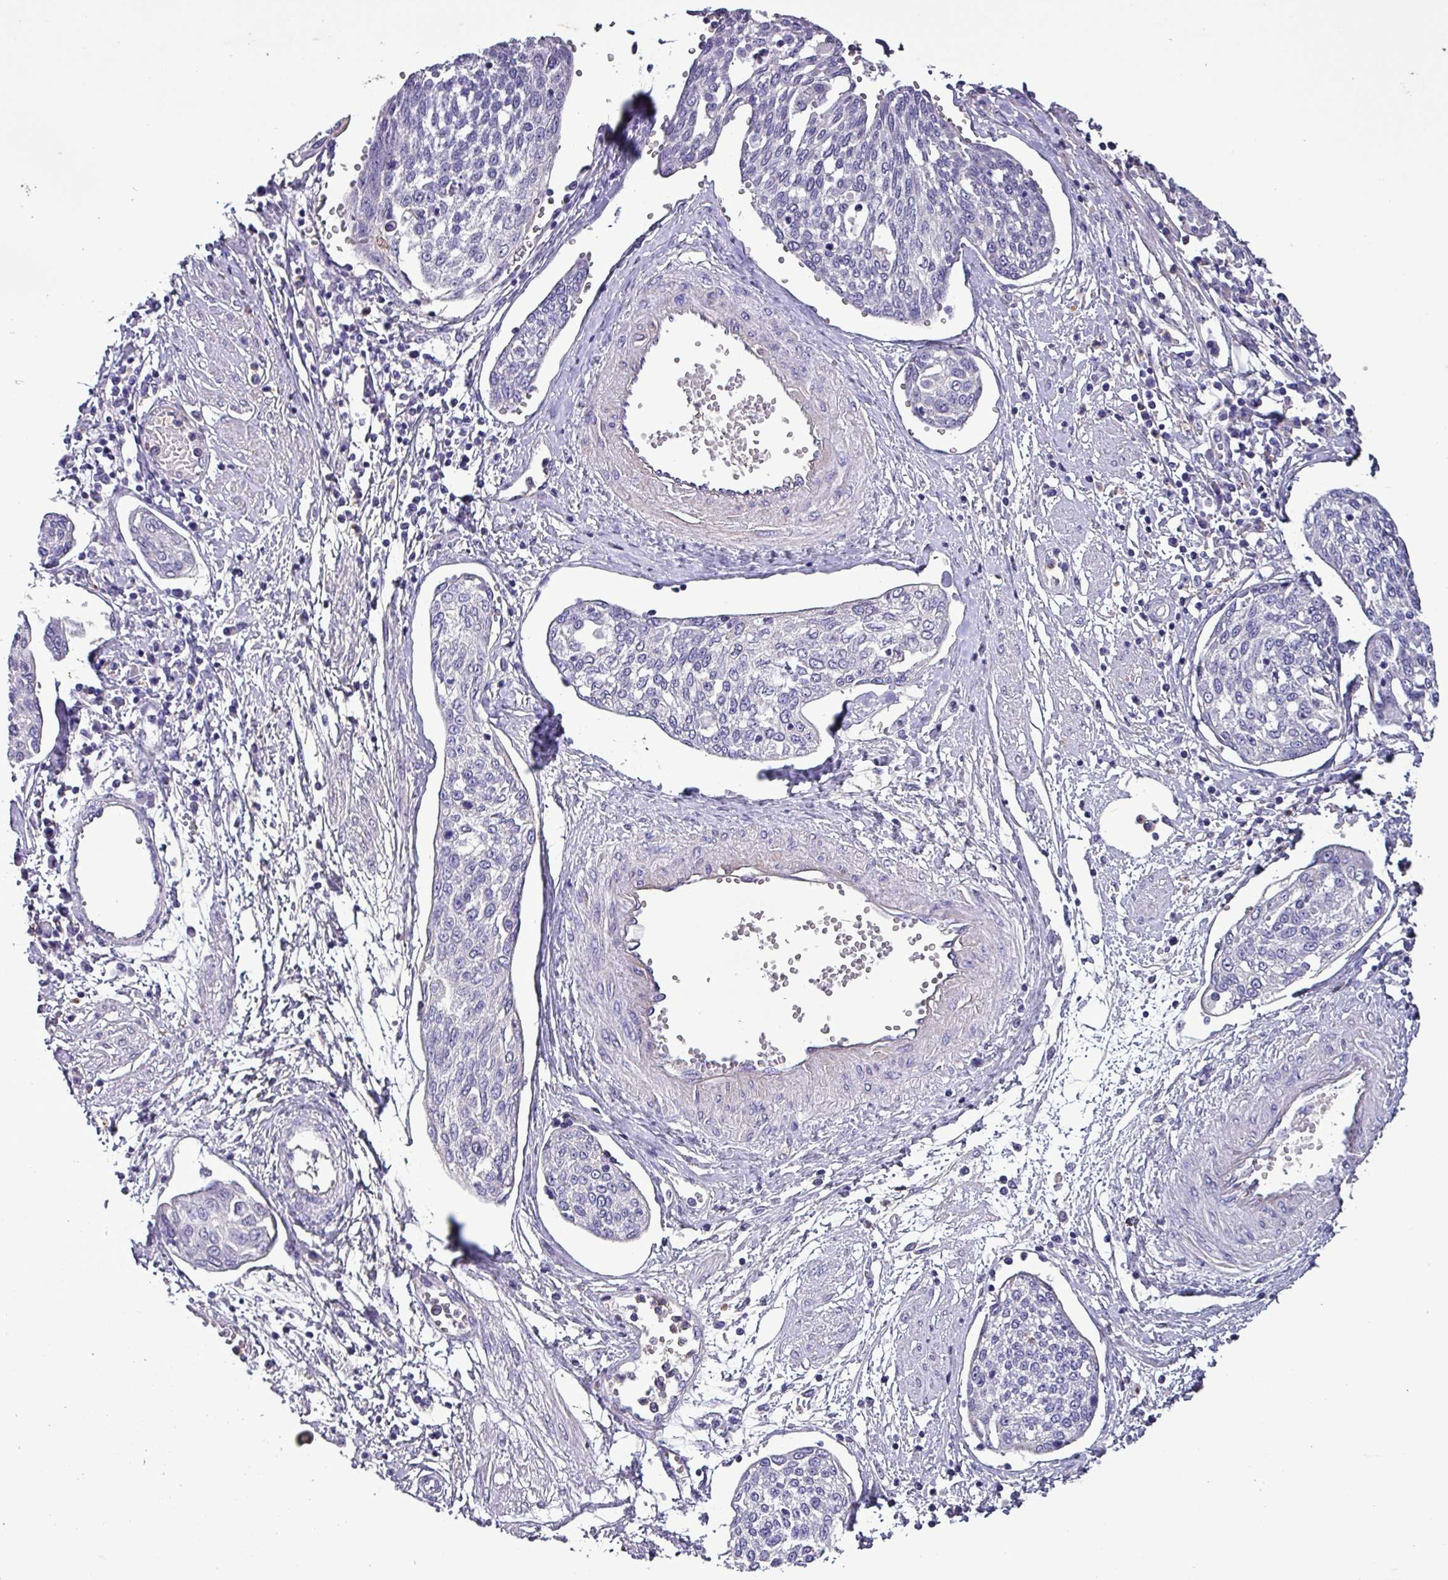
{"staining": {"intensity": "negative", "quantity": "none", "location": "none"}, "tissue": "cervical cancer", "cell_type": "Tumor cells", "image_type": "cancer", "snomed": [{"axis": "morphology", "description": "Squamous cell carcinoma, NOS"}, {"axis": "topography", "description": "Cervix"}], "caption": "DAB (3,3'-diaminobenzidine) immunohistochemical staining of cervical cancer demonstrates no significant staining in tumor cells. (DAB (3,3'-diaminobenzidine) immunohistochemistry visualized using brightfield microscopy, high magnification).", "gene": "HP", "patient": {"sex": "female", "age": 34}}